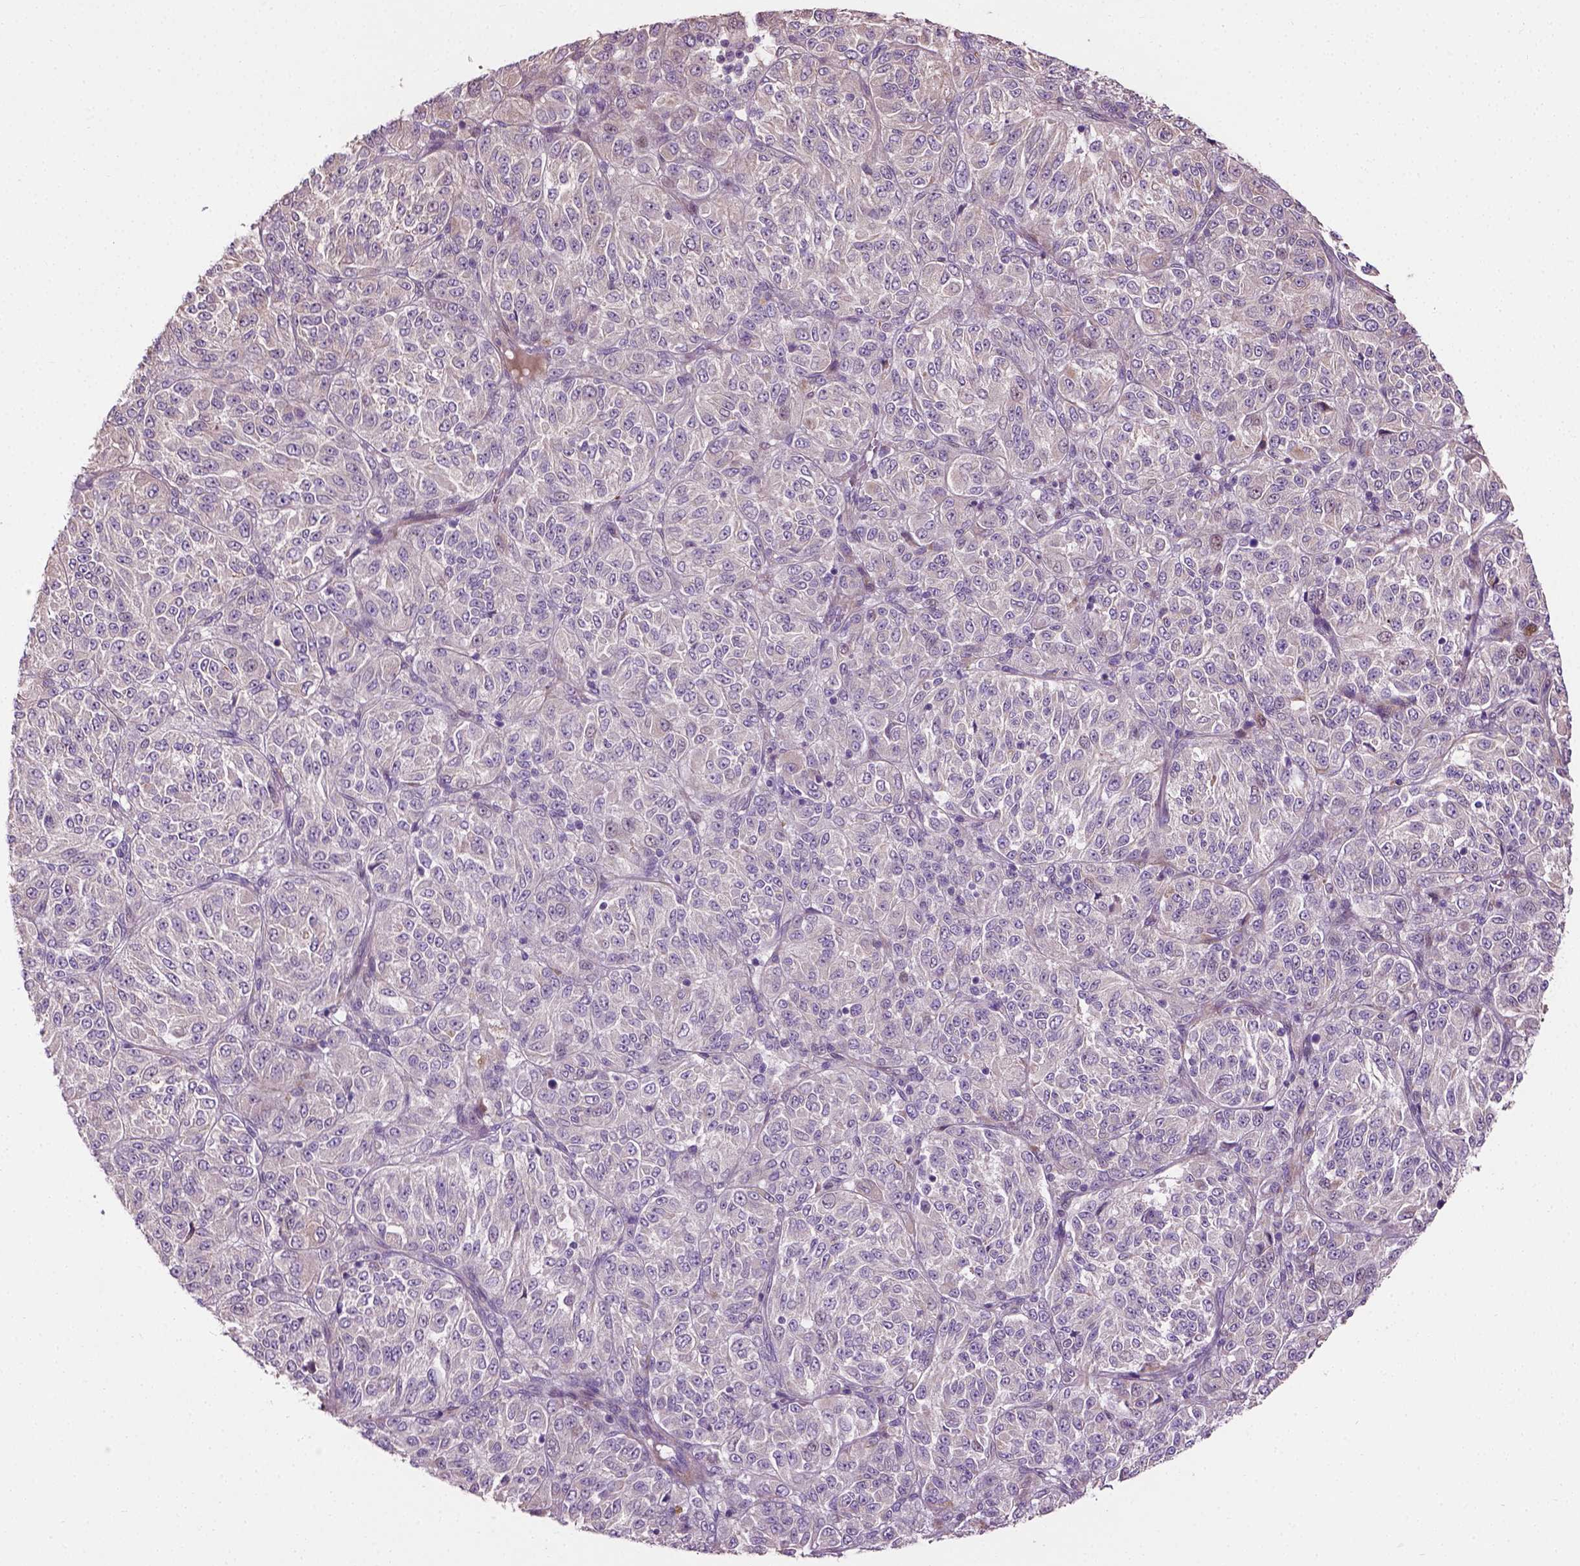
{"staining": {"intensity": "moderate", "quantity": "<25%", "location": "cytoplasmic/membranous"}, "tissue": "melanoma", "cell_type": "Tumor cells", "image_type": "cancer", "snomed": [{"axis": "morphology", "description": "Malignant melanoma, Metastatic site"}, {"axis": "topography", "description": "Brain"}], "caption": "This photomicrograph reveals IHC staining of melanoma, with low moderate cytoplasmic/membranous positivity in about <25% of tumor cells.", "gene": "PKP3", "patient": {"sex": "female", "age": 56}}